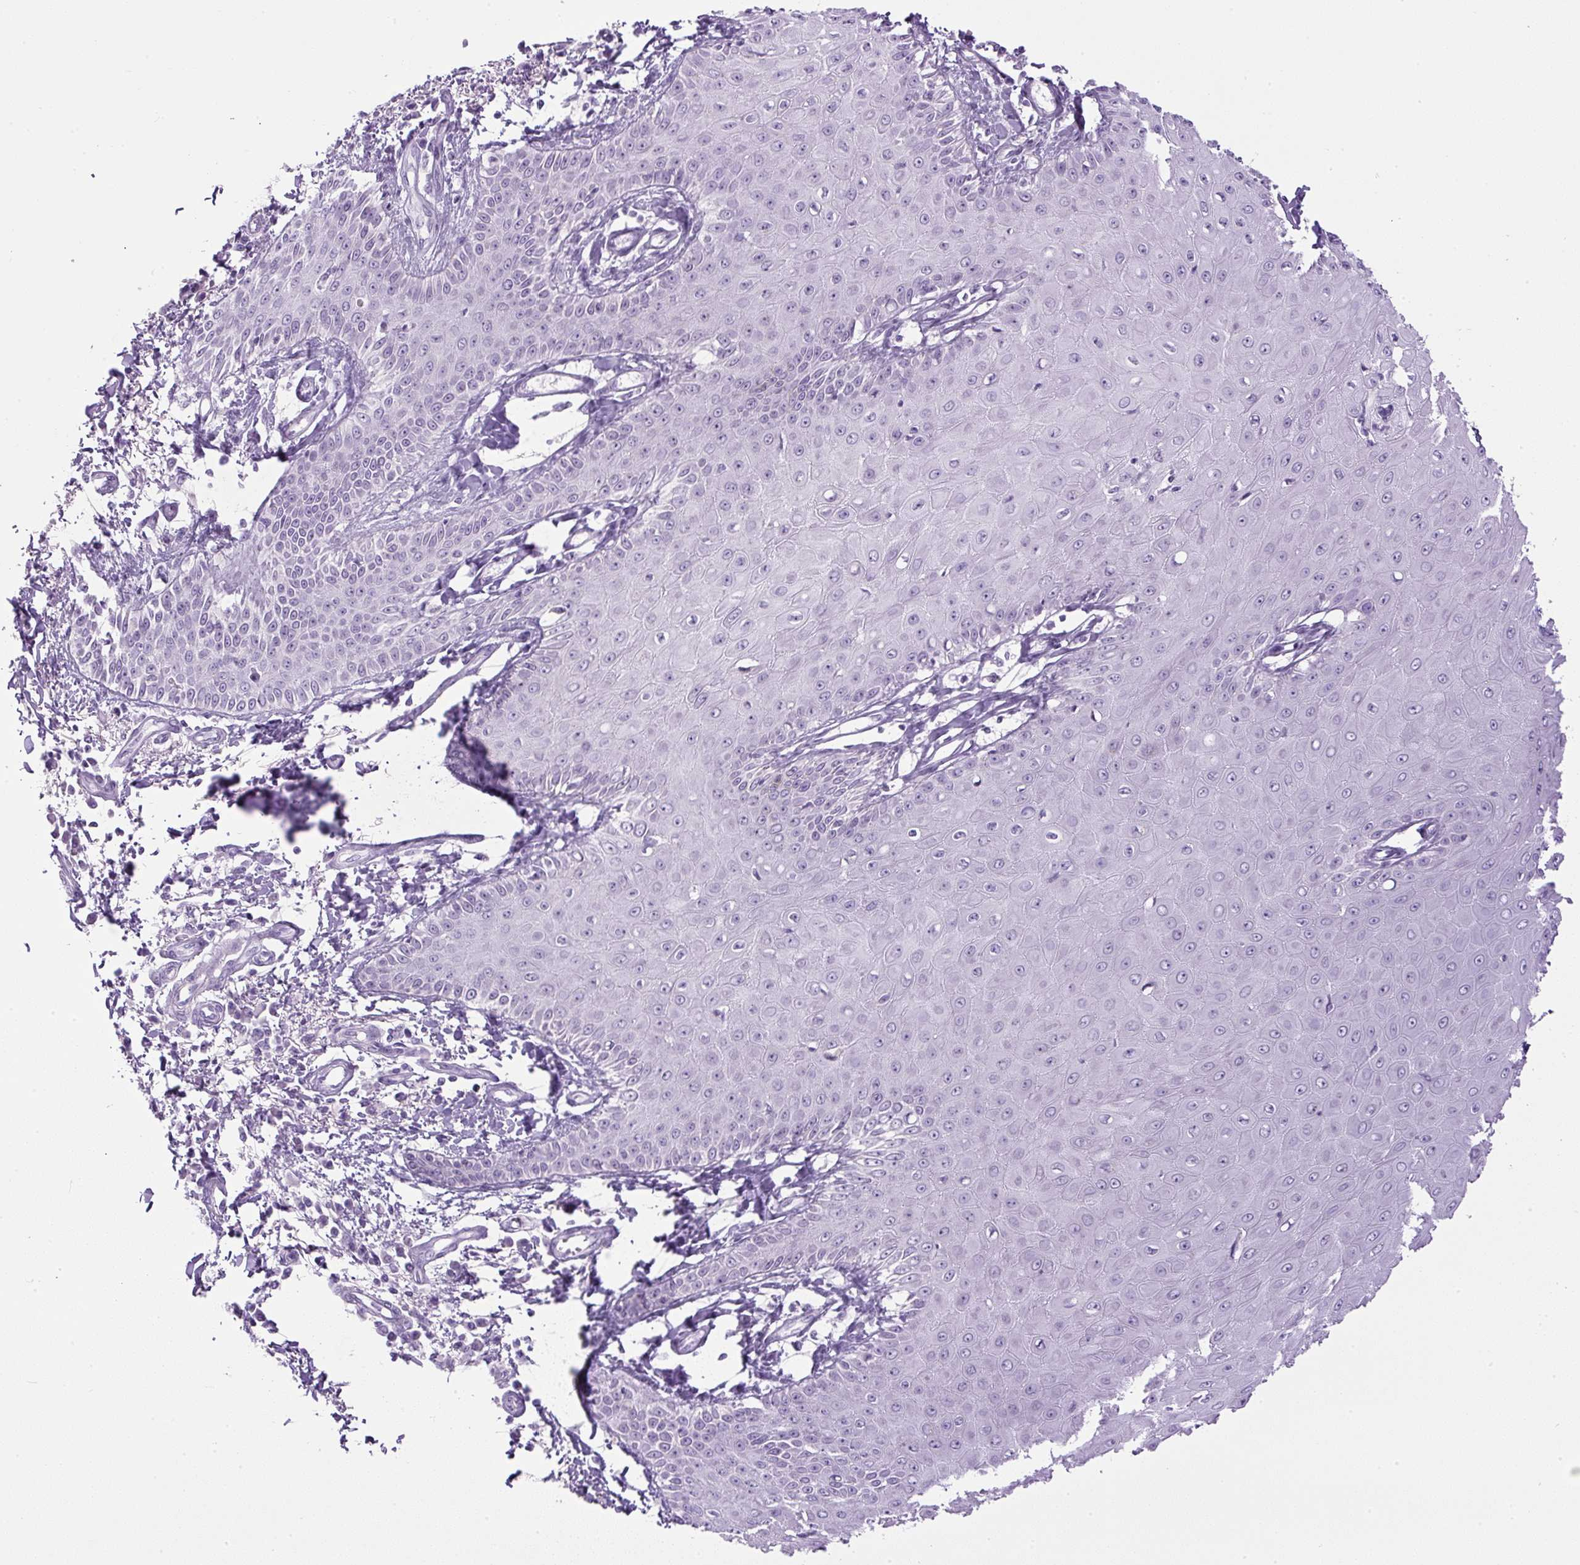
{"staining": {"intensity": "negative", "quantity": "none", "location": "none"}, "tissue": "skin cancer", "cell_type": "Tumor cells", "image_type": "cancer", "snomed": [{"axis": "morphology", "description": "Squamous cell carcinoma, NOS"}, {"axis": "topography", "description": "Skin"}], "caption": "There is no significant expression in tumor cells of skin cancer (squamous cell carcinoma). (Immunohistochemistry, brightfield microscopy, high magnification).", "gene": "RHBDD2", "patient": {"sex": "male", "age": 70}}